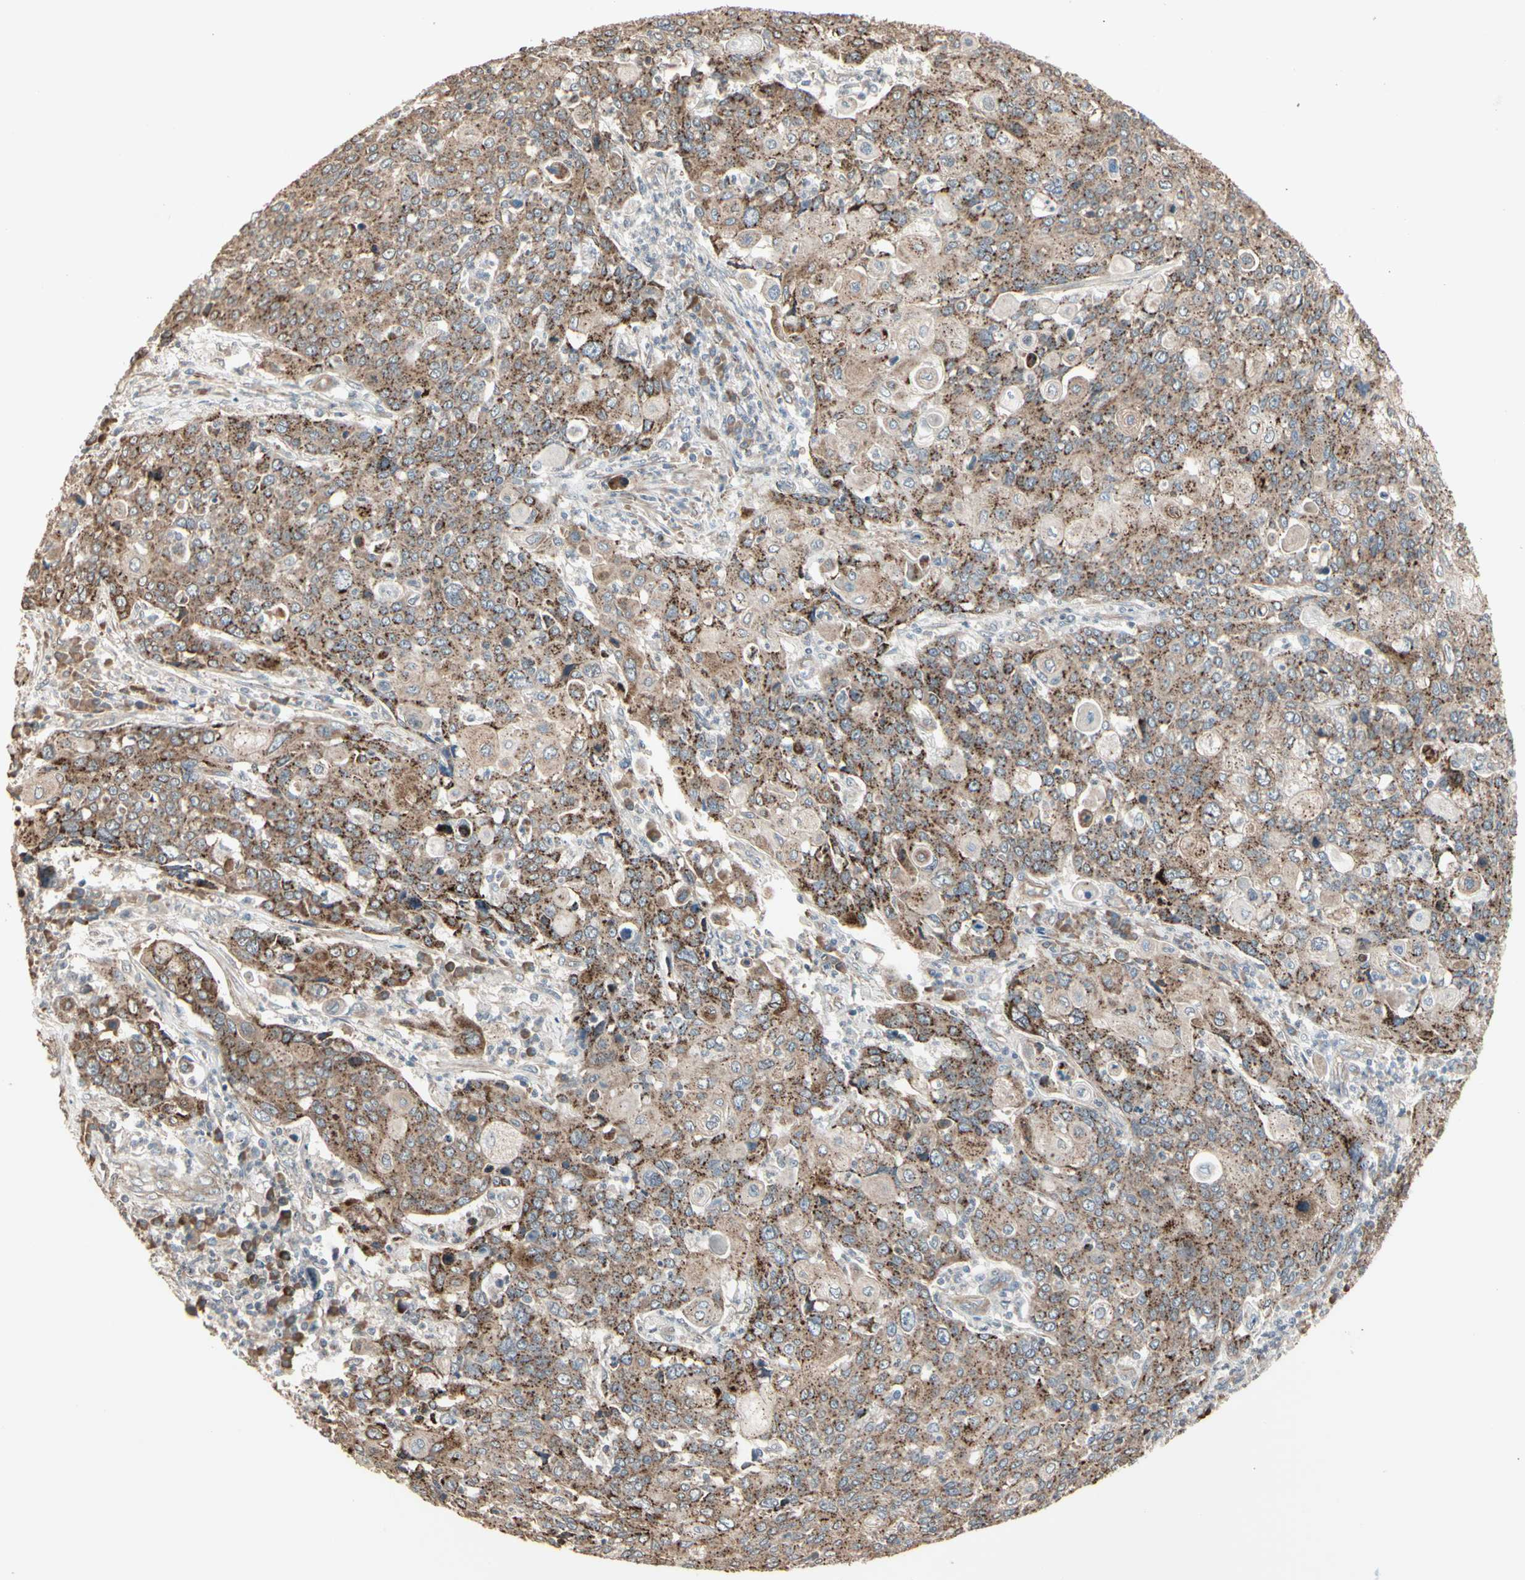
{"staining": {"intensity": "moderate", "quantity": ">75%", "location": "cytoplasmic/membranous"}, "tissue": "cervical cancer", "cell_type": "Tumor cells", "image_type": "cancer", "snomed": [{"axis": "morphology", "description": "Squamous cell carcinoma, NOS"}, {"axis": "topography", "description": "Cervix"}], "caption": "A brown stain highlights moderate cytoplasmic/membranous positivity of a protein in squamous cell carcinoma (cervical) tumor cells. The staining was performed using DAB (3,3'-diaminobenzidine), with brown indicating positive protein expression. Nuclei are stained blue with hematoxylin.", "gene": "GALNT3", "patient": {"sex": "female", "age": 40}}